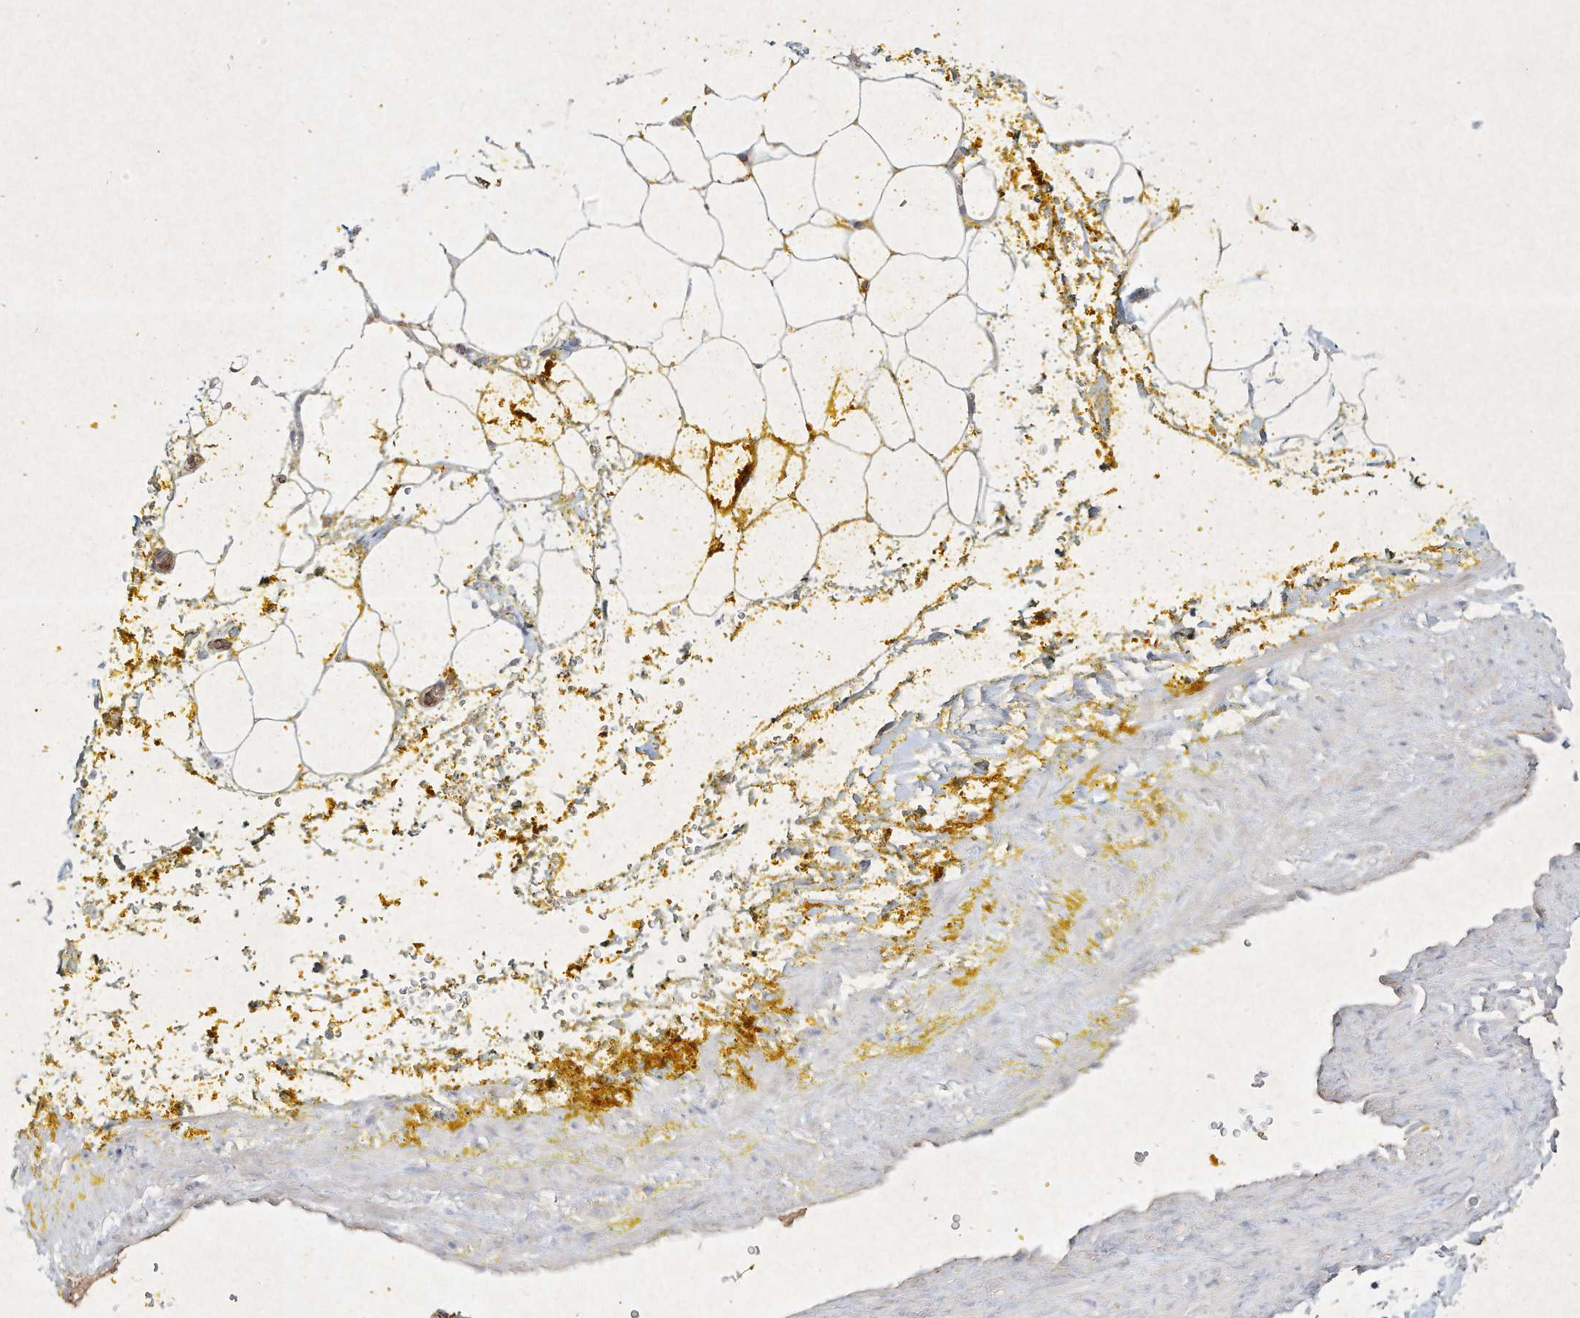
{"staining": {"intensity": "moderate", "quantity": "<25%", "location": "cytoplasmic/membranous"}, "tissue": "adipose tissue", "cell_type": "Adipocytes", "image_type": "normal", "snomed": [{"axis": "morphology", "description": "Normal tissue, NOS"}, {"axis": "morphology", "description": "Adenocarcinoma, Low grade"}, {"axis": "topography", "description": "Prostate"}, {"axis": "topography", "description": "Peripheral nerve tissue"}], "caption": "IHC histopathology image of unremarkable human adipose tissue stained for a protein (brown), which reveals low levels of moderate cytoplasmic/membranous expression in about <25% of adipocytes.", "gene": "HTR5A", "patient": {"sex": "male", "age": 63}}